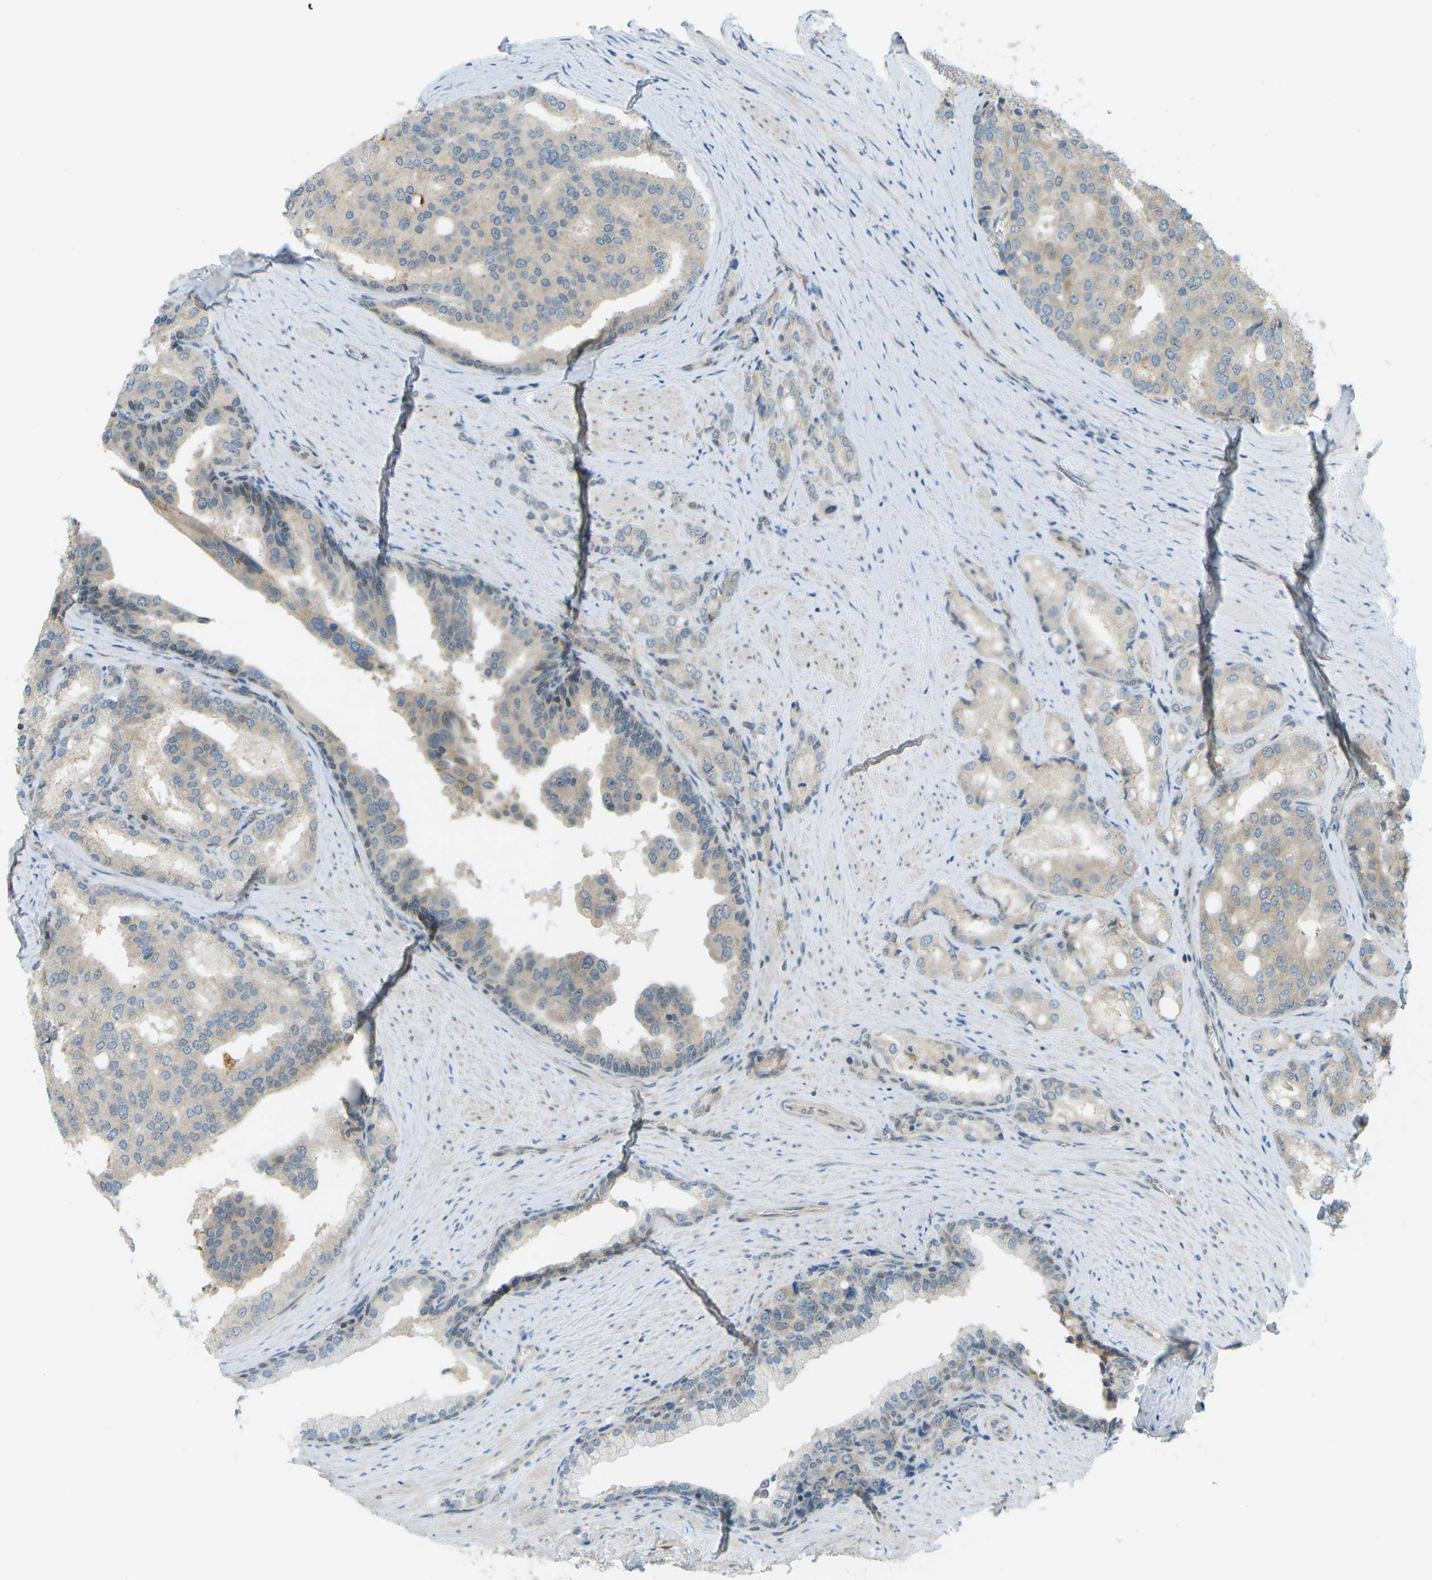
{"staining": {"intensity": "weak", "quantity": "<25%", "location": "cytoplasmic/membranous"}, "tissue": "prostate cancer", "cell_type": "Tumor cells", "image_type": "cancer", "snomed": [{"axis": "morphology", "description": "Adenocarcinoma, High grade"}, {"axis": "topography", "description": "Prostate"}], "caption": "This is a image of immunohistochemistry (IHC) staining of prostate cancer (adenocarcinoma (high-grade)), which shows no positivity in tumor cells.", "gene": "CCDC186", "patient": {"sex": "male", "age": 50}}